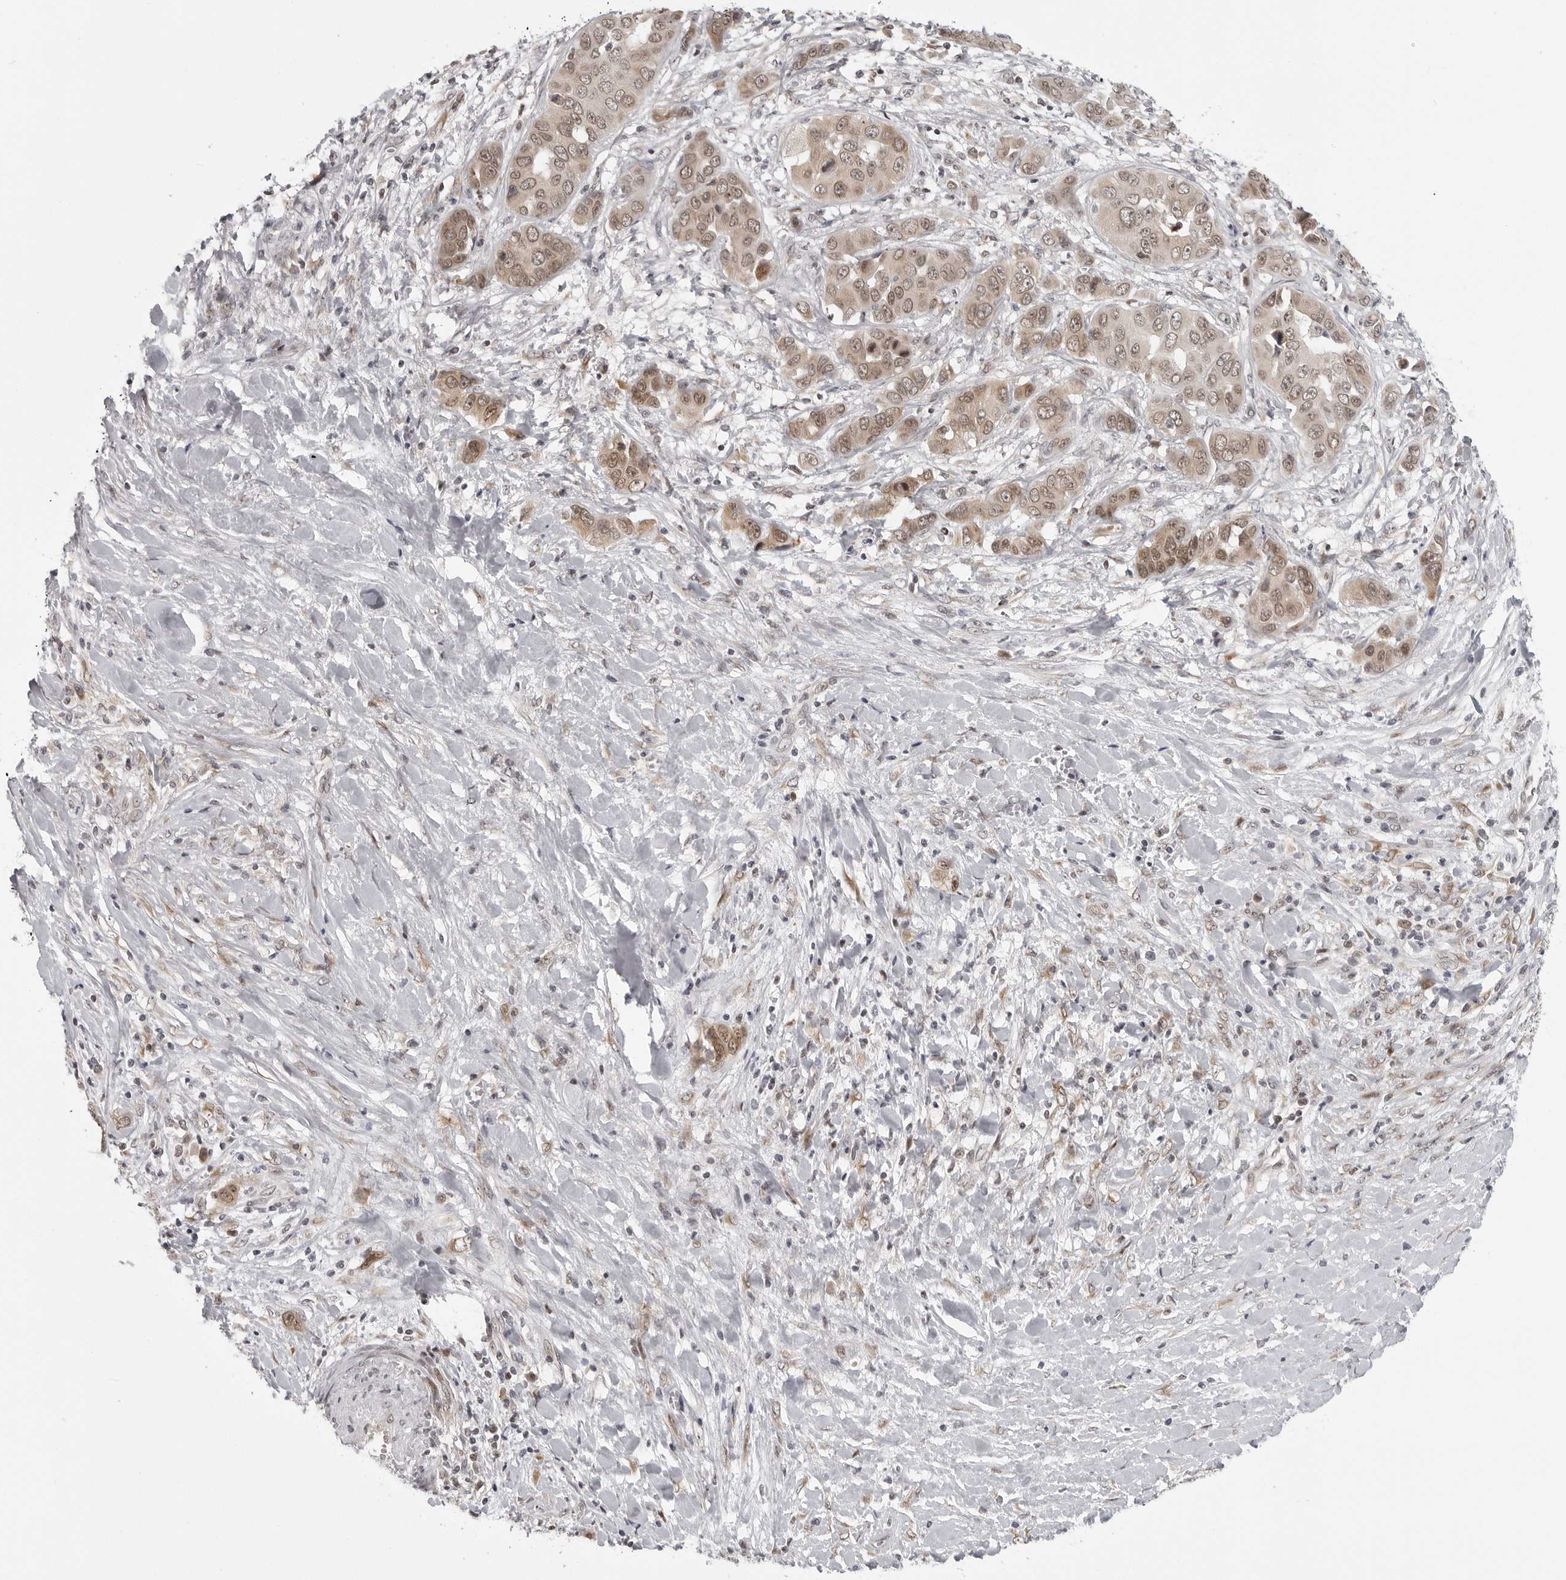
{"staining": {"intensity": "moderate", "quantity": ">75%", "location": "cytoplasmic/membranous,nuclear"}, "tissue": "liver cancer", "cell_type": "Tumor cells", "image_type": "cancer", "snomed": [{"axis": "morphology", "description": "Cholangiocarcinoma"}, {"axis": "topography", "description": "Liver"}], "caption": "Human liver cancer stained for a protein (brown) shows moderate cytoplasmic/membranous and nuclear positive staining in approximately >75% of tumor cells.", "gene": "PRDM10", "patient": {"sex": "female", "age": 52}}